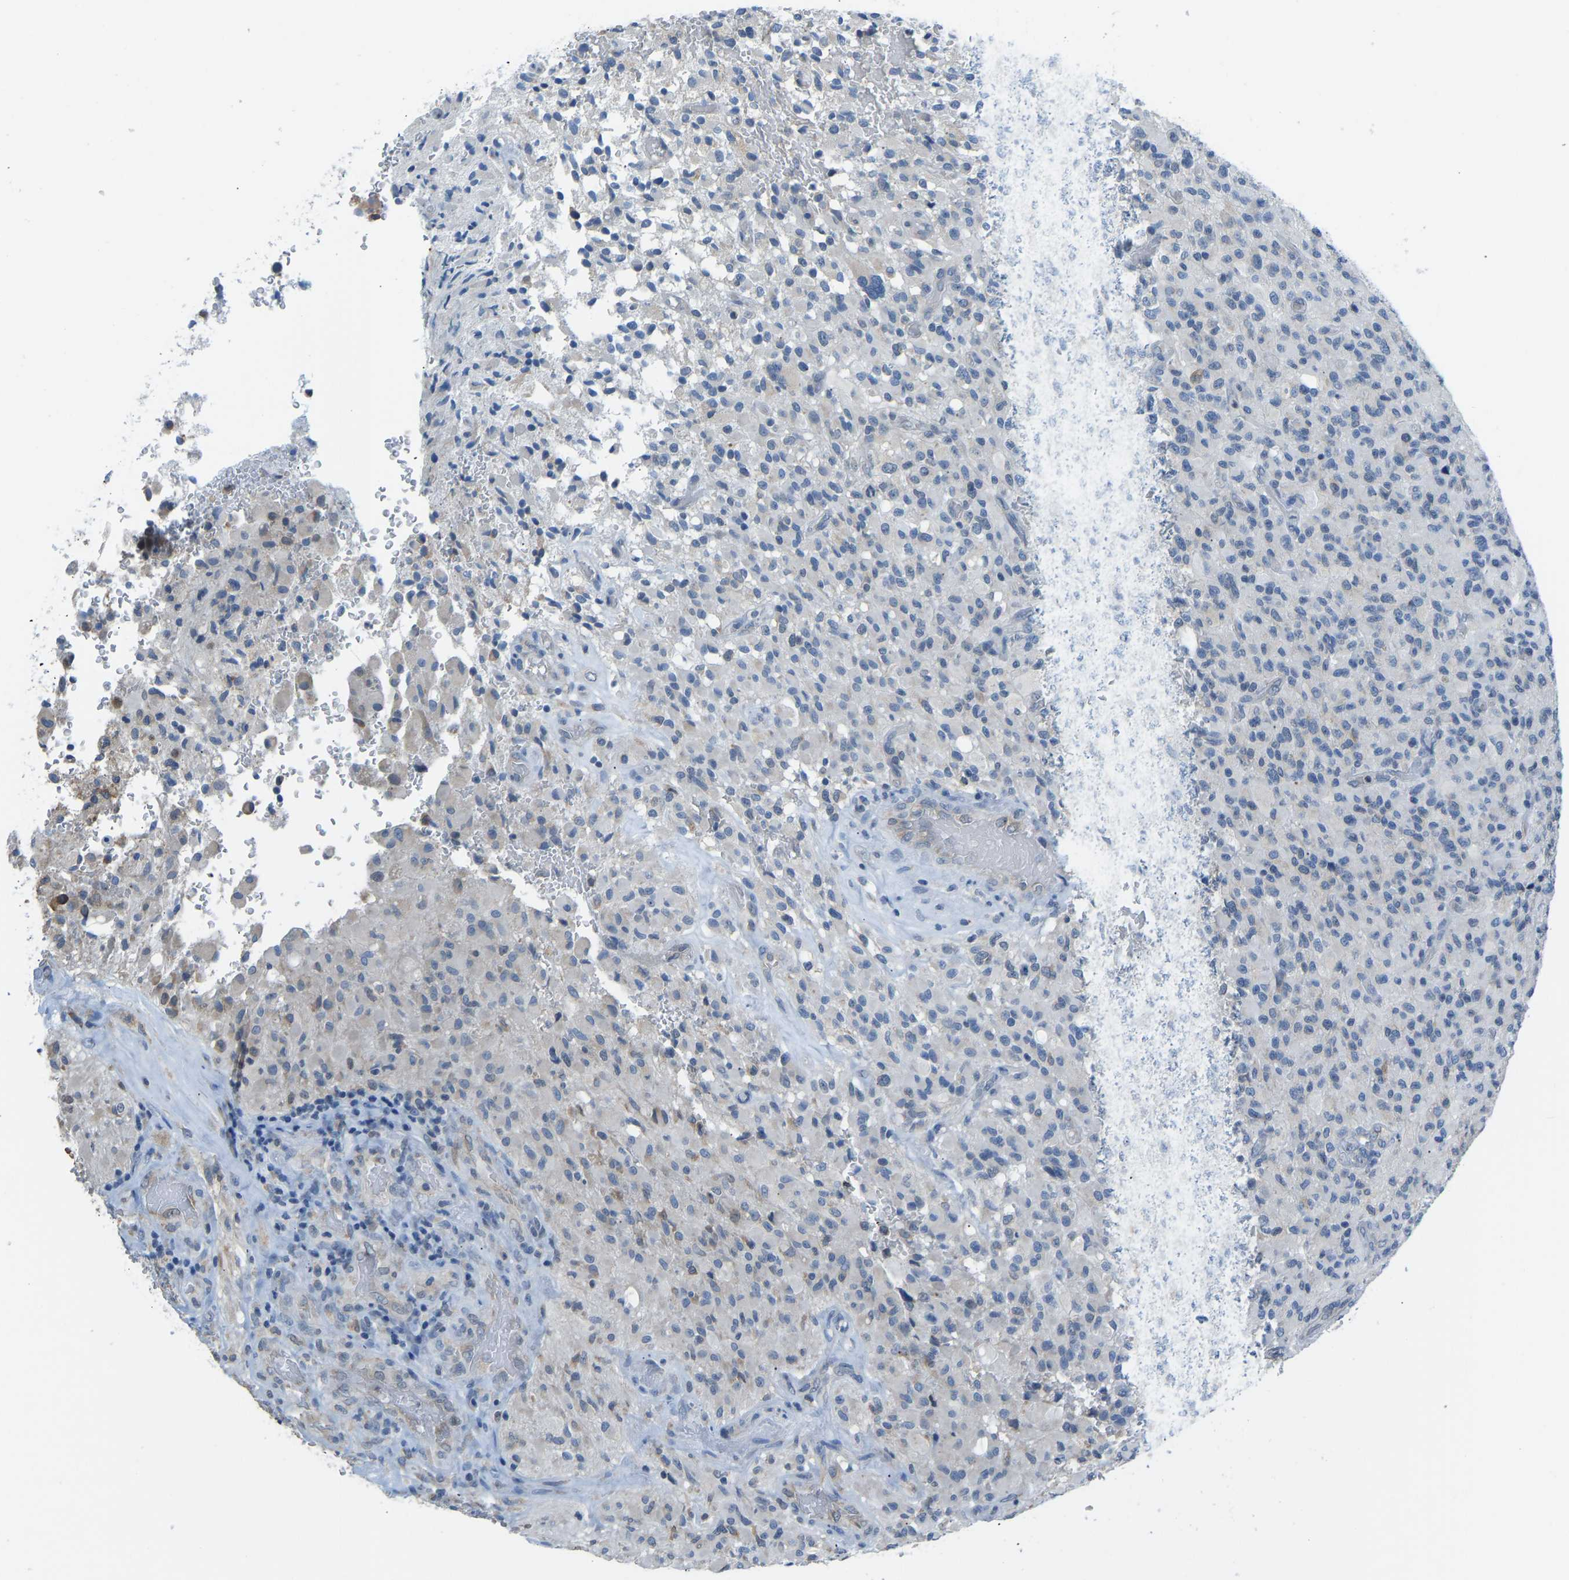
{"staining": {"intensity": "weak", "quantity": "<25%", "location": "cytoplasmic/membranous"}, "tissue": "glioma", "cell_type": "Tumor cells", "image_type": "cancer", "snomed": [{"axis": "morphology", "description": "Glioma, malignant, High grade"}, {"axis": "topography", "description": "Brain"}], "caption": "DAB immunohistochemical staining of malignant high-grade glioma reveals no significant expression in tumor cells. Brightfield microscopy of IHC stained with DAB (3,3'-diaminobenzidine) (brown) and hematoxylin (blue), captured at high magnification.", "gene": "VRK1", "patient": {"sex": "male", "age": 71}}